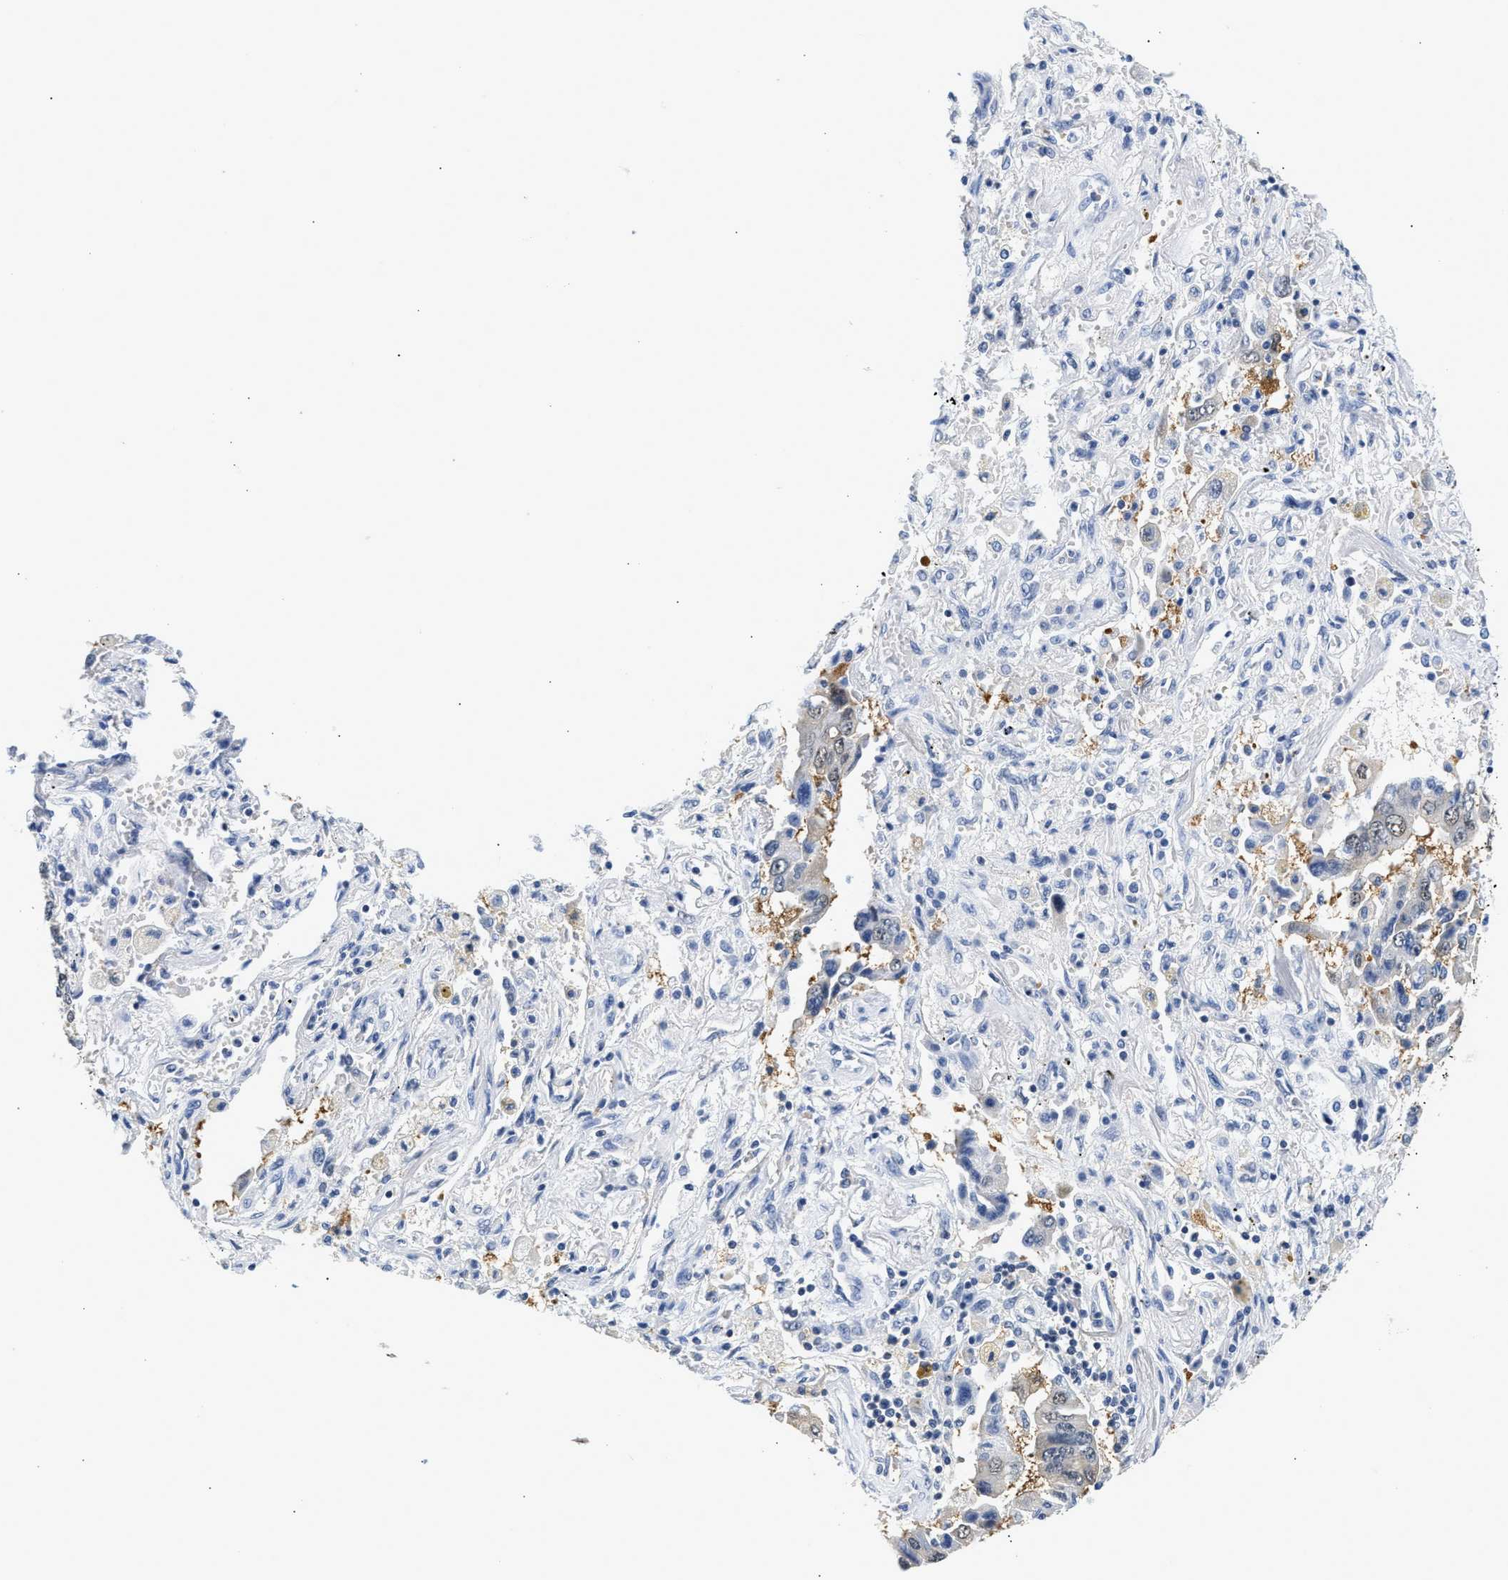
{"staining": {"intensity": "negative", "quantity": "none", "location": "none"}, "tissue": "lung cancer", "cell_type": "Tumor cells", "image_type": "cancer", "snomed": [{"axis": "morphology", "description": "Adenocarcinoma, NOS"}, {"axis": "topography", "description": "Lung"}], "caption": "Adenocarcinoma (lung) stained for a protein using immunohistochemistry (IHC) reveals no positivity tumor cells.", "gene": "PPM1L", "patient": {"sex": "female", "age": 65}}